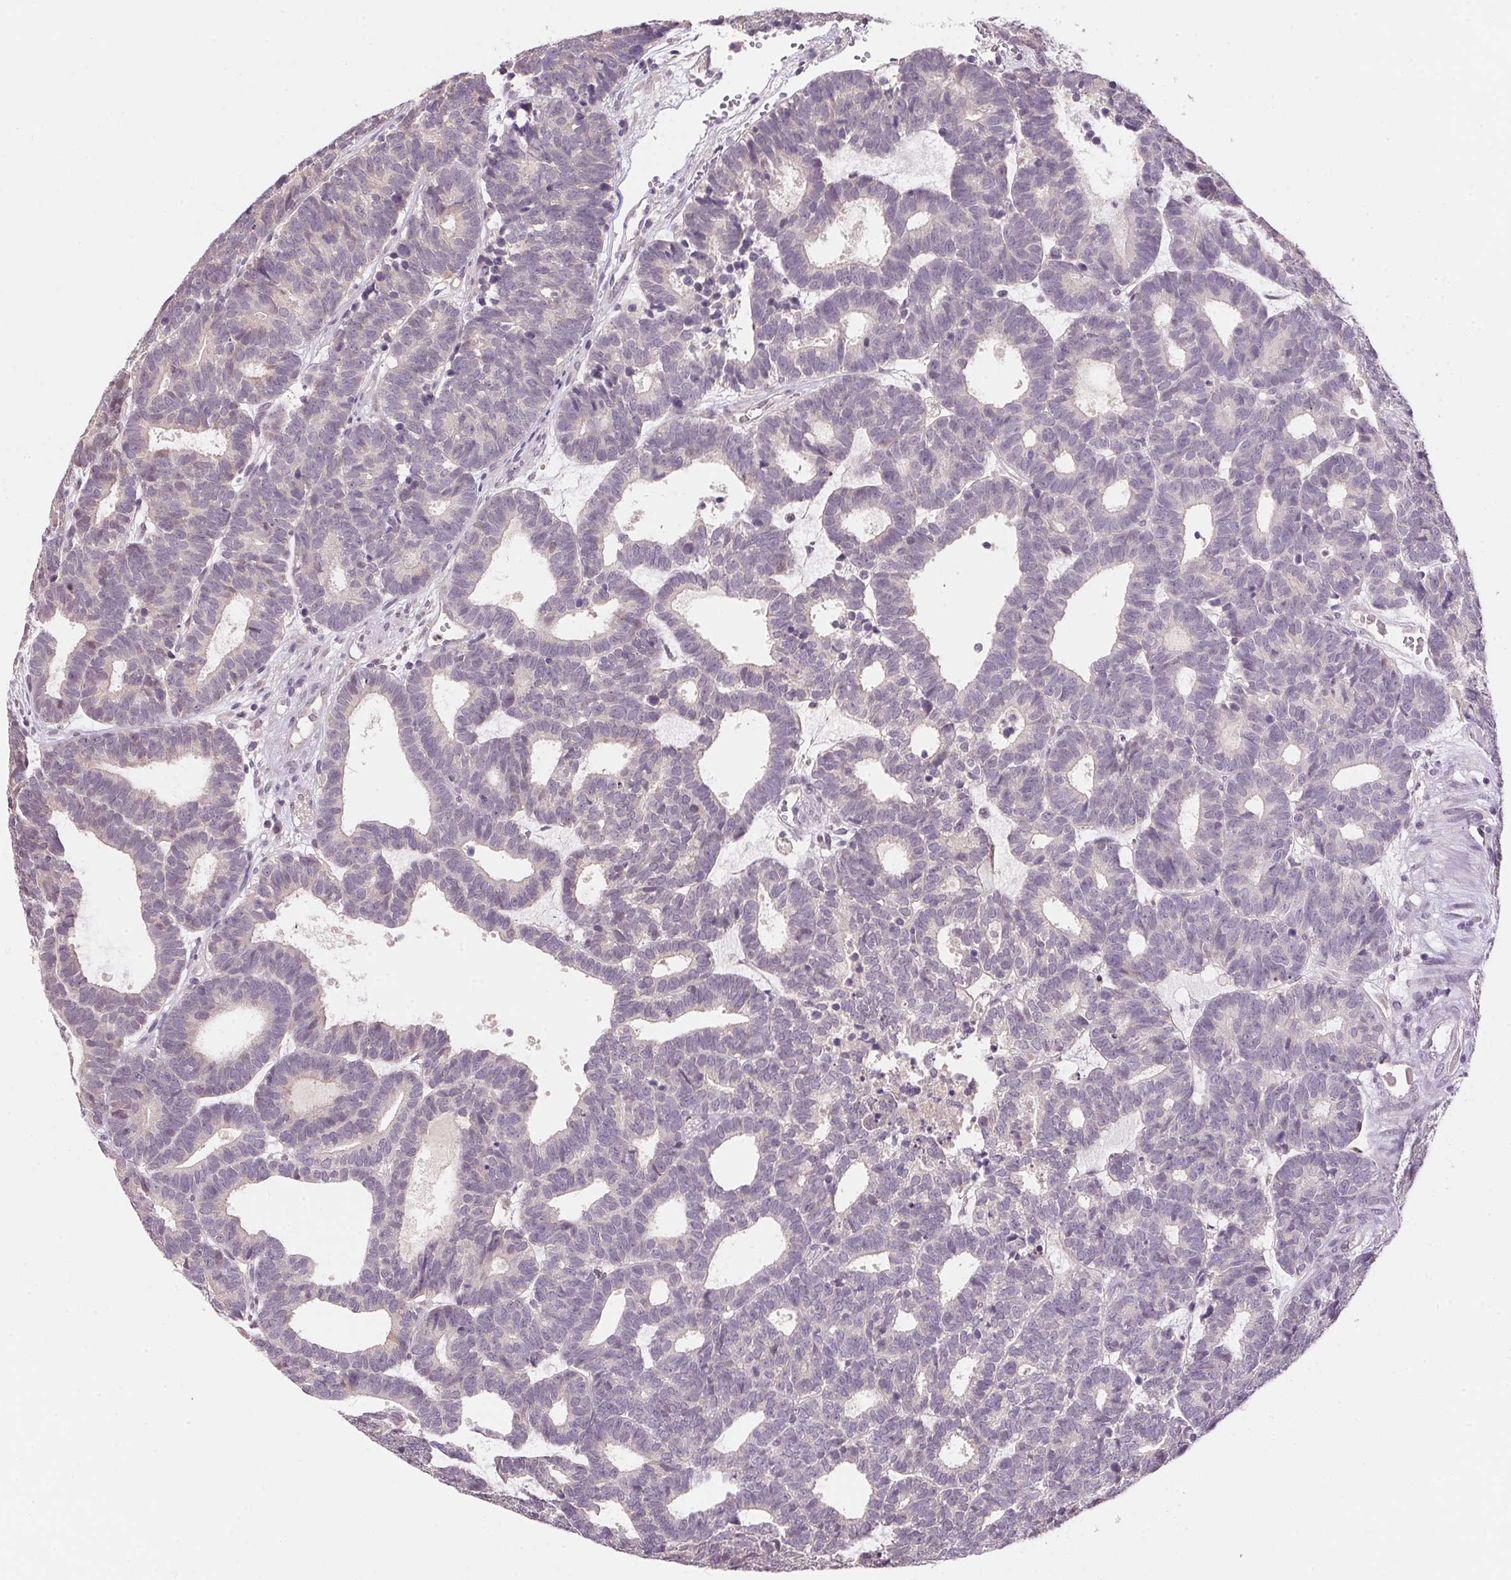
{"staining": {"intensity": "negative", "quantity": "none", "location": "none"}, "tissue": "head and neck cancer", "cell_type": "Tumor cells", "image_type": "cancer", "snomed": [{"axis": "morphology", "description": "Adenocarcinoma, NOS"}, {"axis": "topography", "description": "Head-Neck"}], "caption": "Head and neck cancer was stained to show a protein in brown. There is no significant positivity in tumor cells.", "gene": "ALDH8A1", "patient": {"sex": "female", "age": 81}}